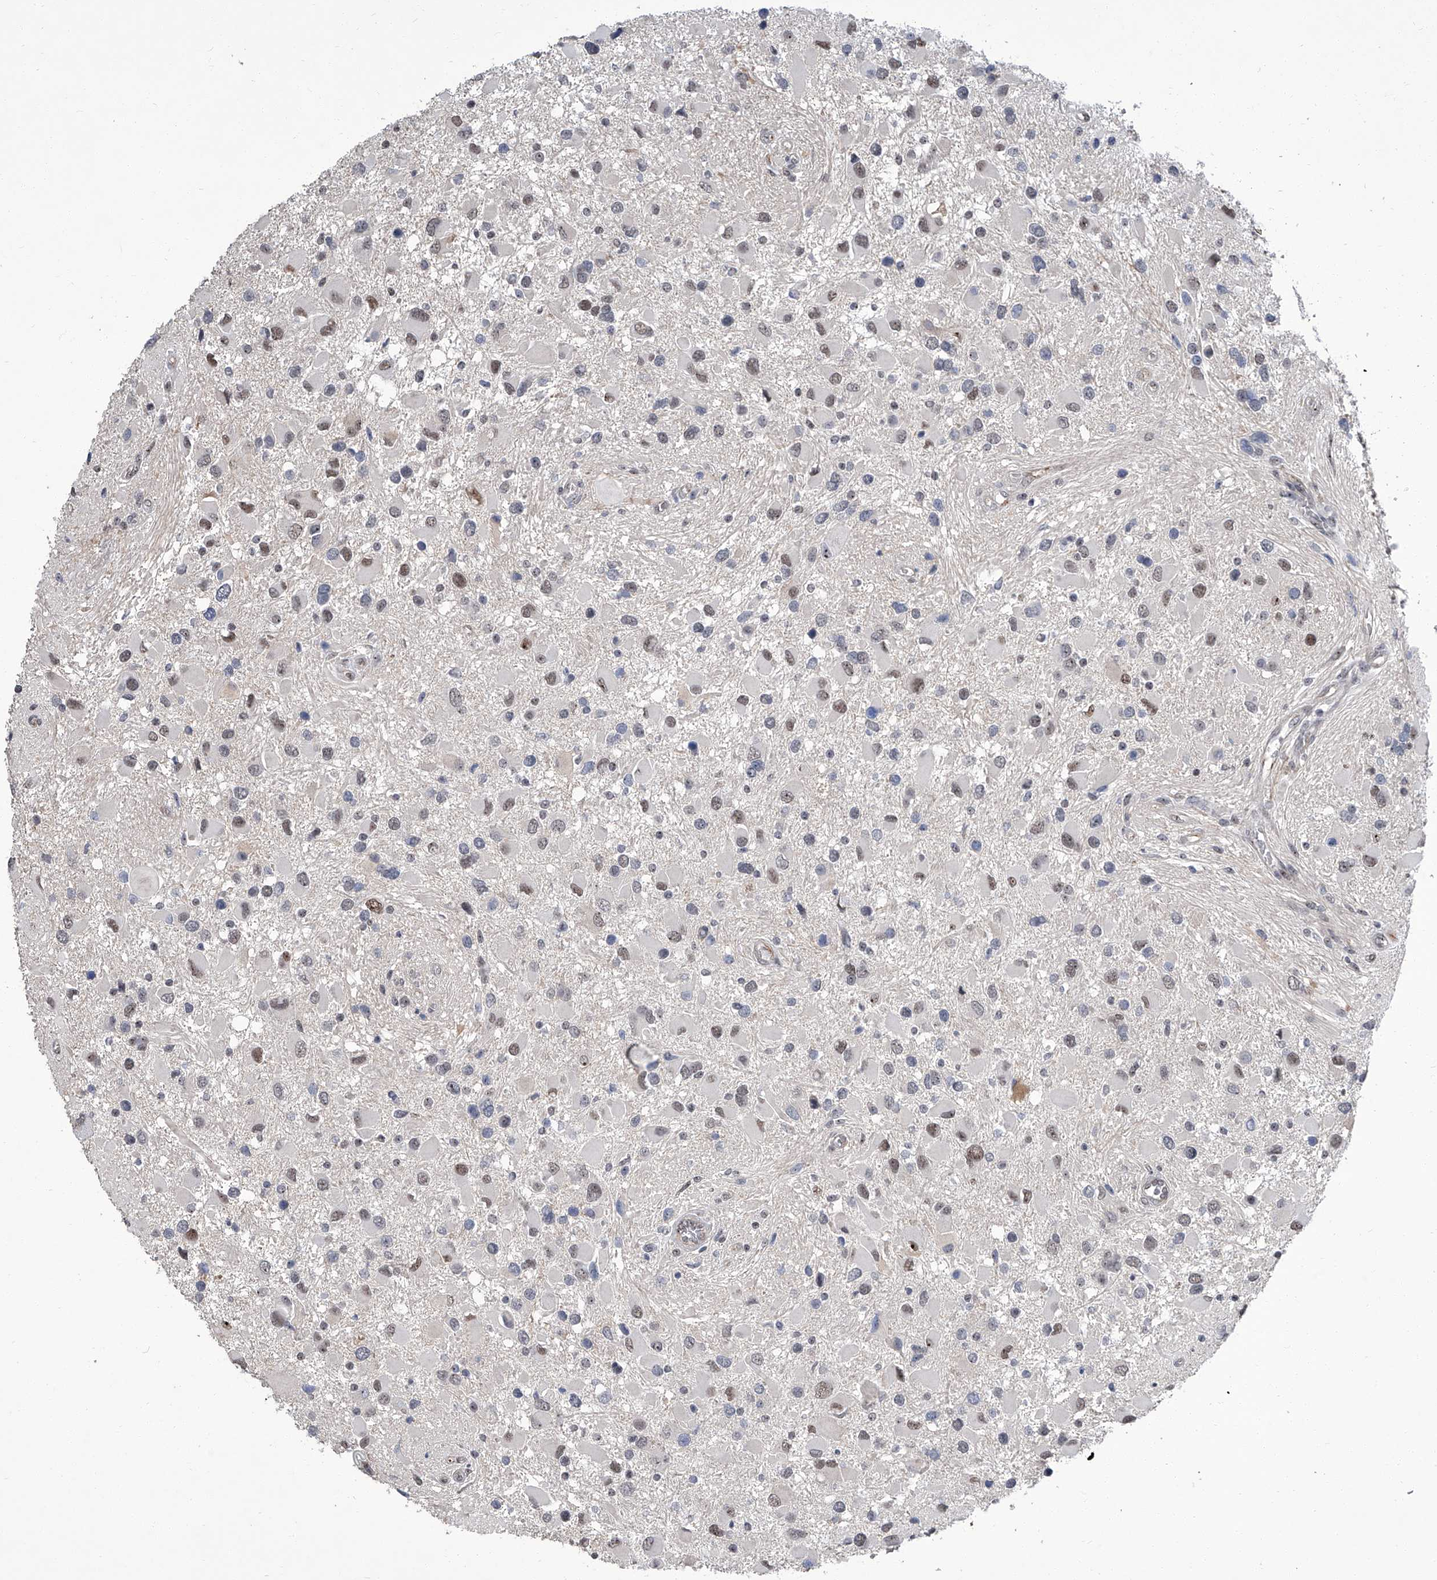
{"staining": {"intensity": "weak", "quantity": "25%-75%", "location": "nuclear"}, "tissue": "glioma", "cell_type": "Tumor cells", "image_type": "cancer", "snomed": [{"axis": "morphology", "description": "Glioma, malignant, High grade"}, {"axis": "topography", "description": "Brain"}], "caption": "A photomicrograph showing weak nuclear positivity in about 25%-75% of tumor cells in malignant glioma (high-grade), as visualized by brown immunohistochemical staining.", "gene": "CMTR1", "patient": {"sex": "male", "age": 53}}